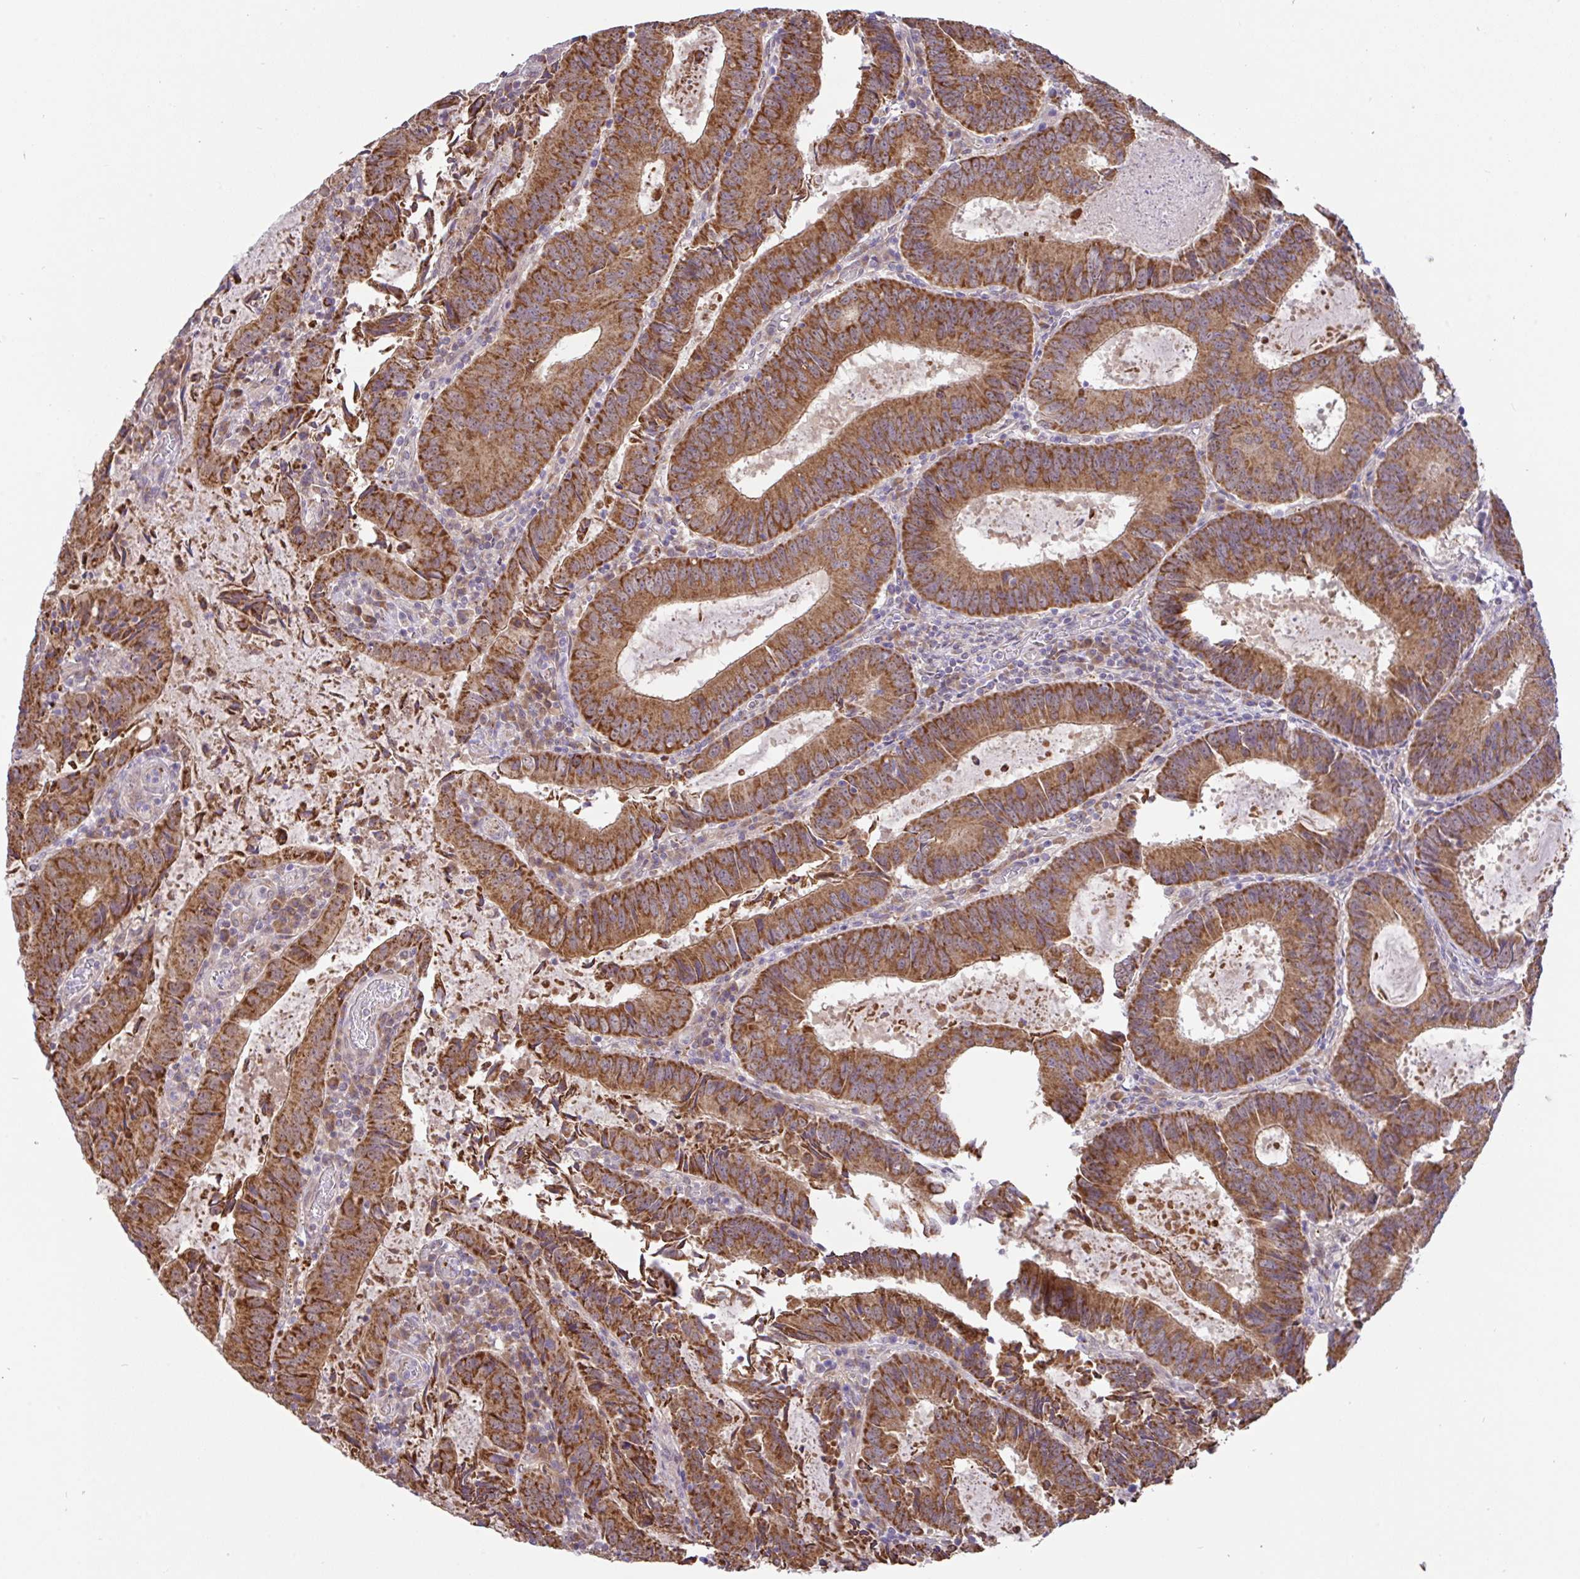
{"staining": {"intensity": "strong", "quantity": ">75%", "location": "cytoplasmic/membranous"}, "tissue": "colorectal cancer", "cell_type": "Tumor cells", "image_type": "cancer", "snomed": [{"axis": "morphology", "description": "Adenocarcinoma, NOS"}, {"axis": "topography", "description": "Colon"}], "caption": "Colorectal cancer stained with a brown dye demonstrates strong cytoplasmic/membranous positive positivity in approximately >75% of tumor cells.", "gene": "DLEU7", "patient": {"sex": "male", "age": 67}}